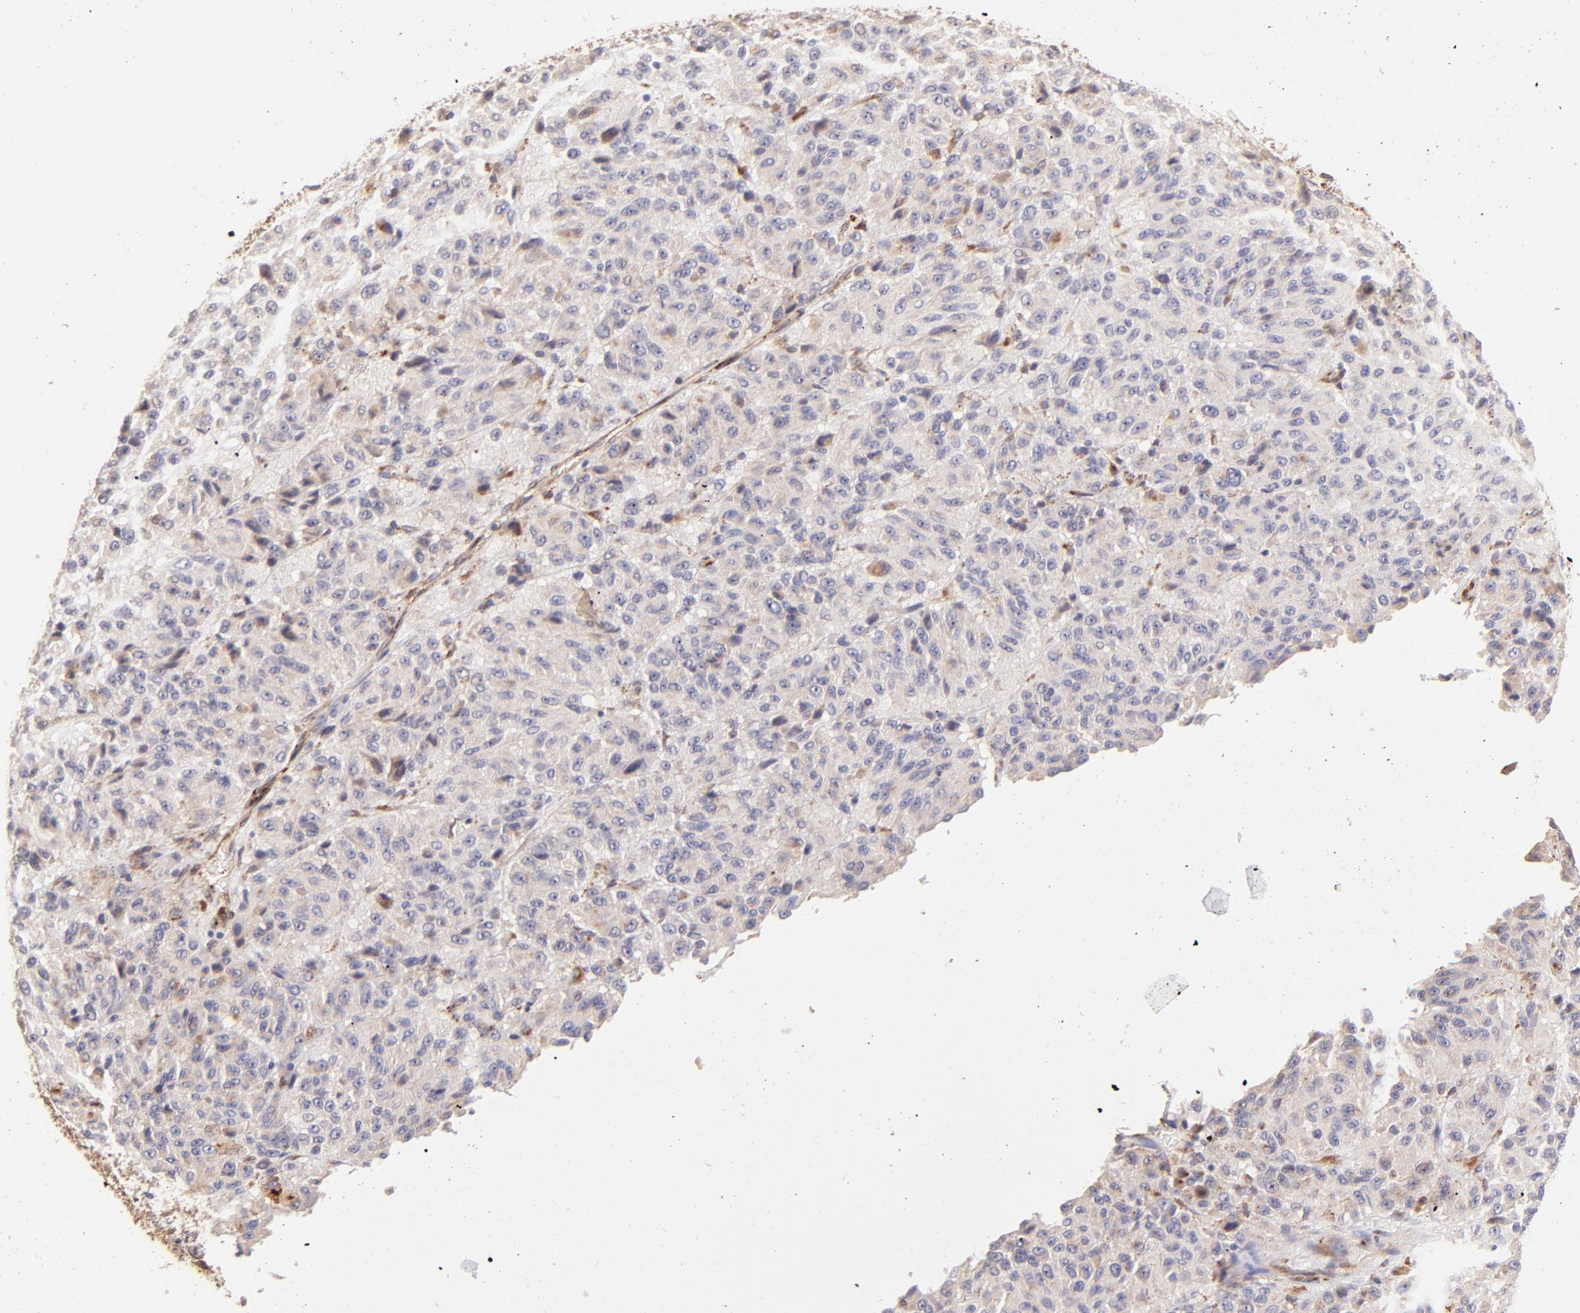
{"staining": {"intensity": "weak", "quantity": "<25%", "location": "cytoplasmic/membranous"}, "tissue": "melanoma", "cell_type": "Tumor cells", "image_type": "cancer", "snomed": [{"axis": "morphology", "description": "Malignant melanoma, Metastatic site"}, {"axis": "topography", "description": "Lung"}], "caption": "High magnification brightfield microscopy of melanoma stained with DAB (brown) and counterstained with hematoxylin (blue): tumor cells show no significant staining.", "gene": "SPARC", "patient": {"sex": "male", "age": 64}}